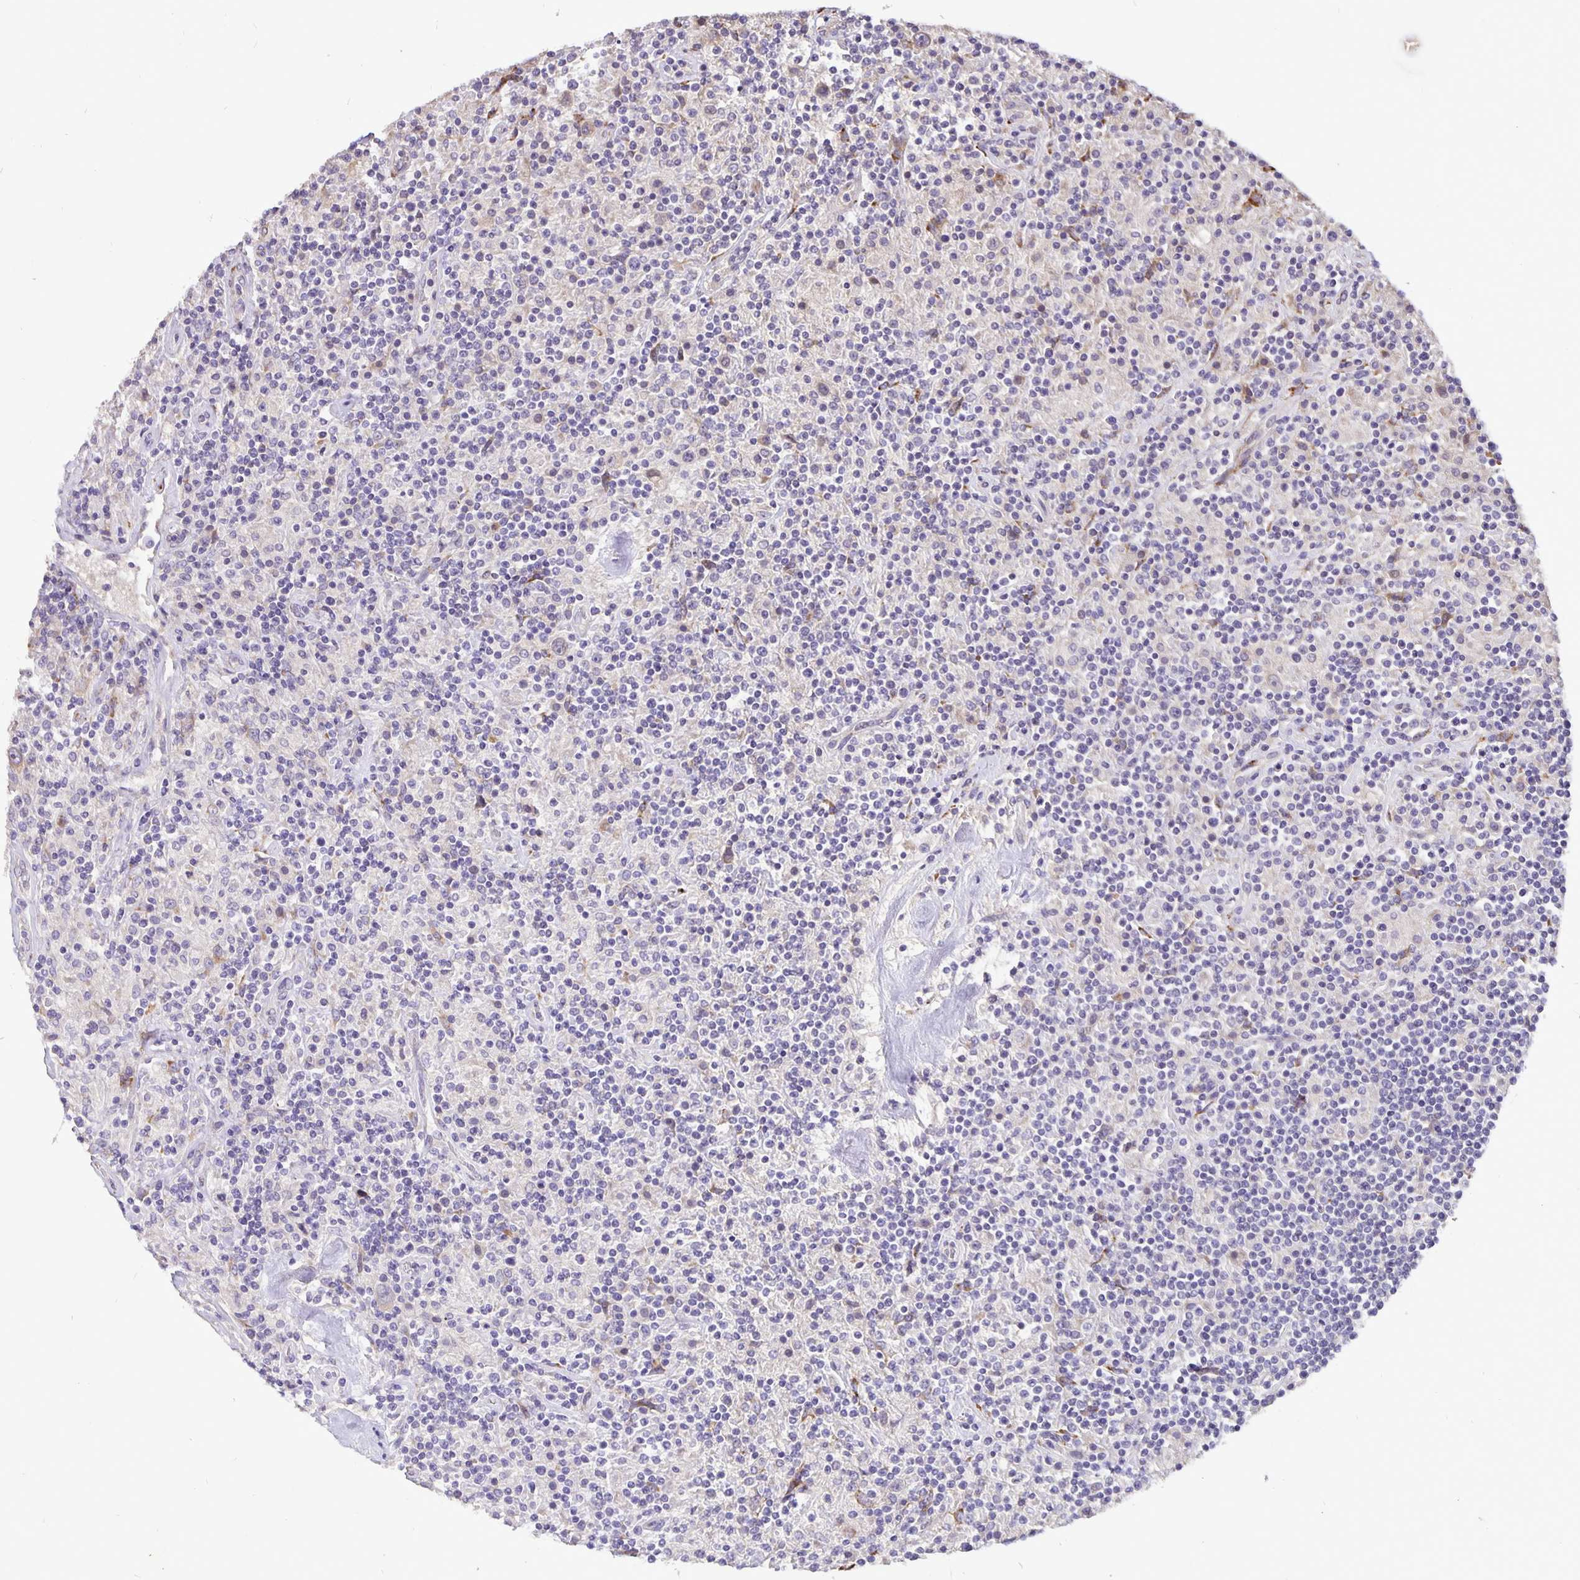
{"staining": {"intensity": "negative", "quantity": "none", "location": "none"}, "tissue": "lymphoma", "cell_type": "Tumor cells", "image_type": "cancer", "snomed": [{"axis": "morphology", "description": "Hodgkin's disease, NOS"}, {"axis": "topography", "description": "Lymph node"}], "caption": "DAB (3,3'-diaminobenzidine) immunohistochemical staining of human Hodgkin's disease demonstrates no significant staining in tumor cells.", "gene": "EML6", "patient": {"sex": "male", "age": 70}}